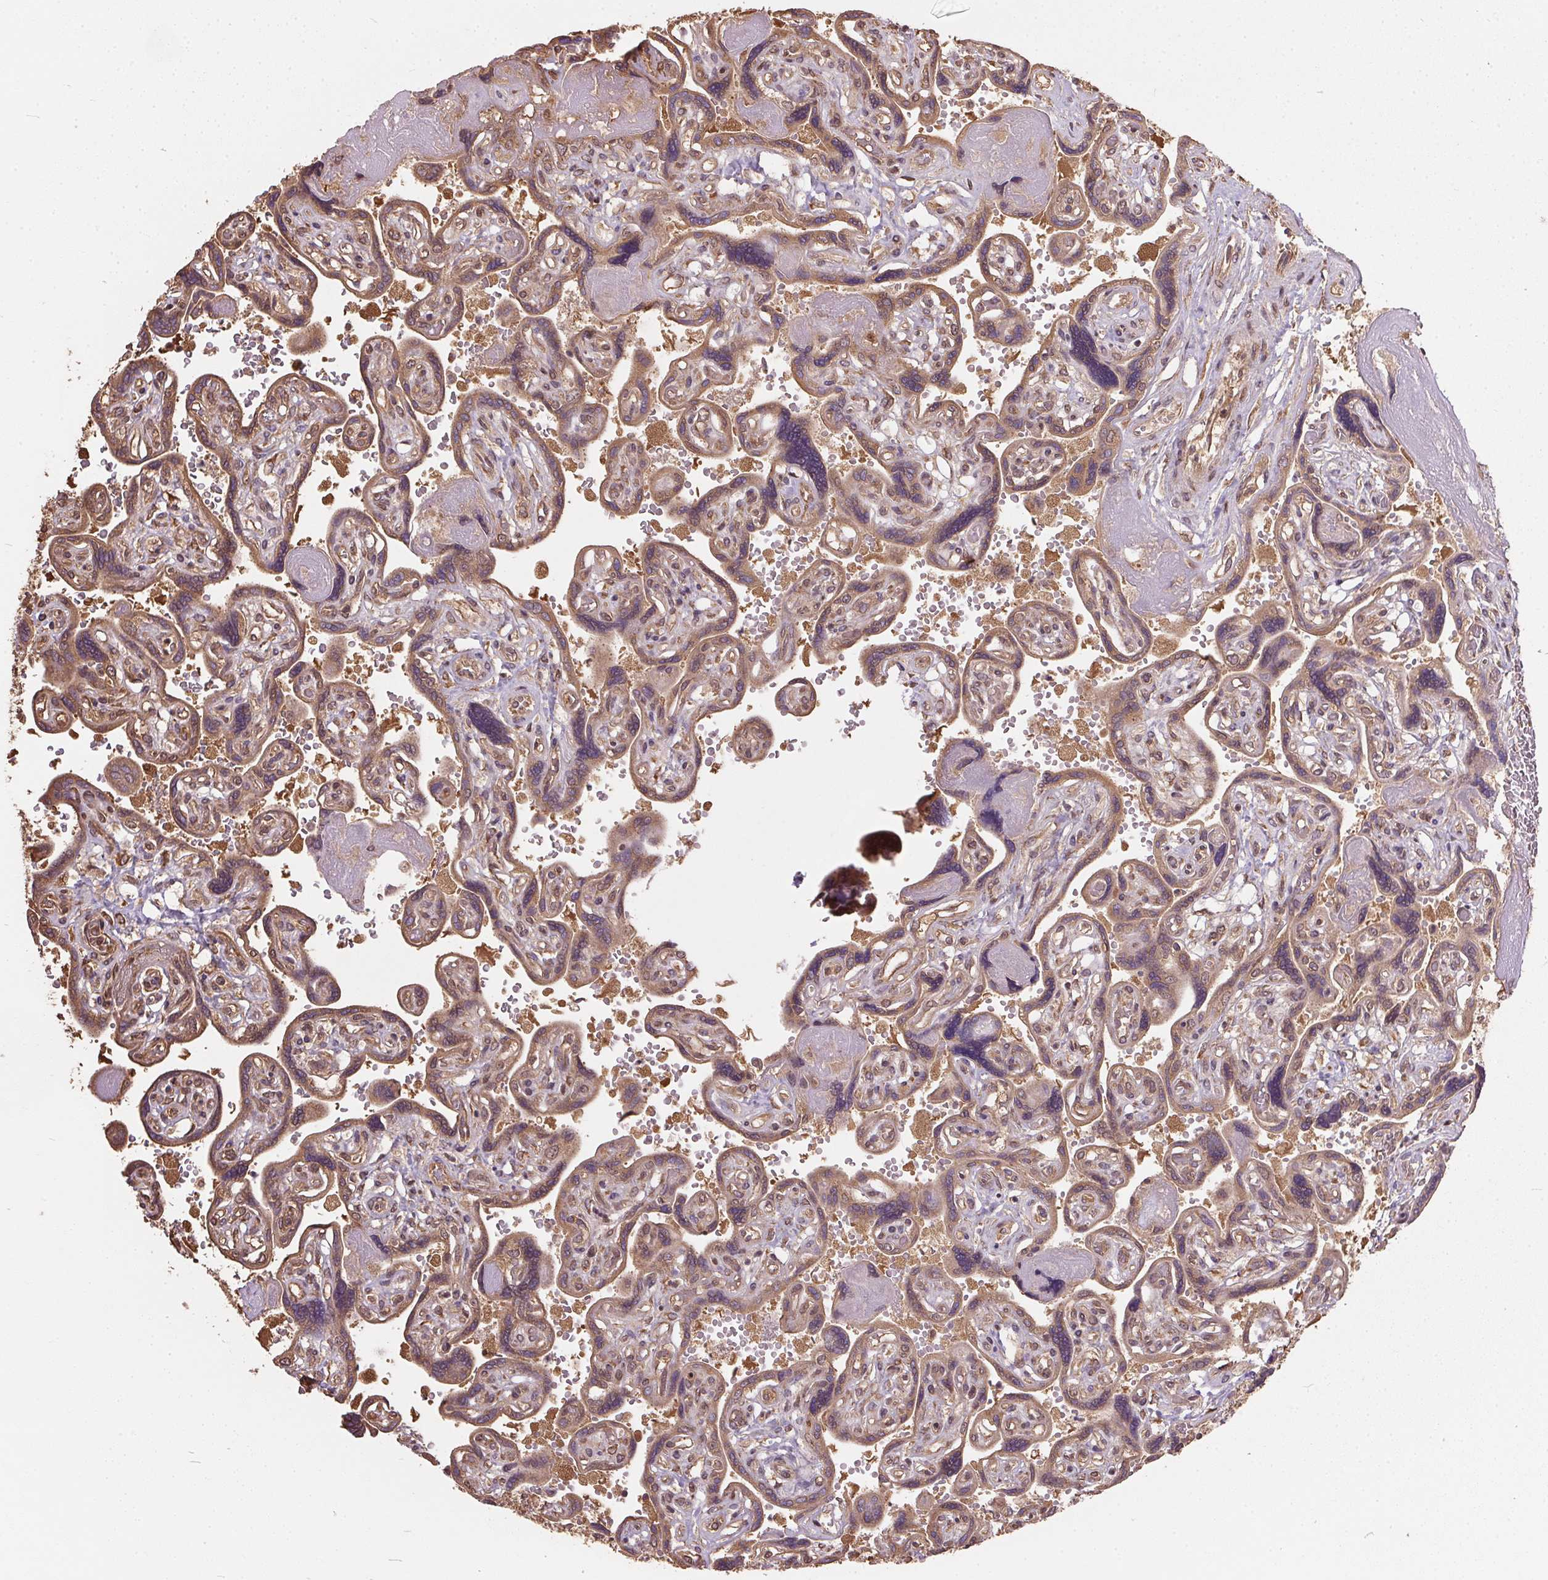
{"staining": {"intensity": "moderate", "quantity": ">75%", "location": "cytoplasmic/membranous"}, "tissue": "placenta", "cell_type": "Decidual cells", "image_type": "normal", "snomed": [{"axis": "morphology", "description": "Normal tissue, NOS"}, {"axis": "topography", "description": "Placenta"}], "caption": "A high-resolution image shows IHC staining of normal placenta, which exhibits moderate cytoplasmic/membranous positivity in about >75% of decidual cells. Immunohistochemistry (ihc) stains the protein of interest in brown and the nuclei are stained blue.", "gene": "EIF2S1", "patient": {"sex": "female", "age": 32}}